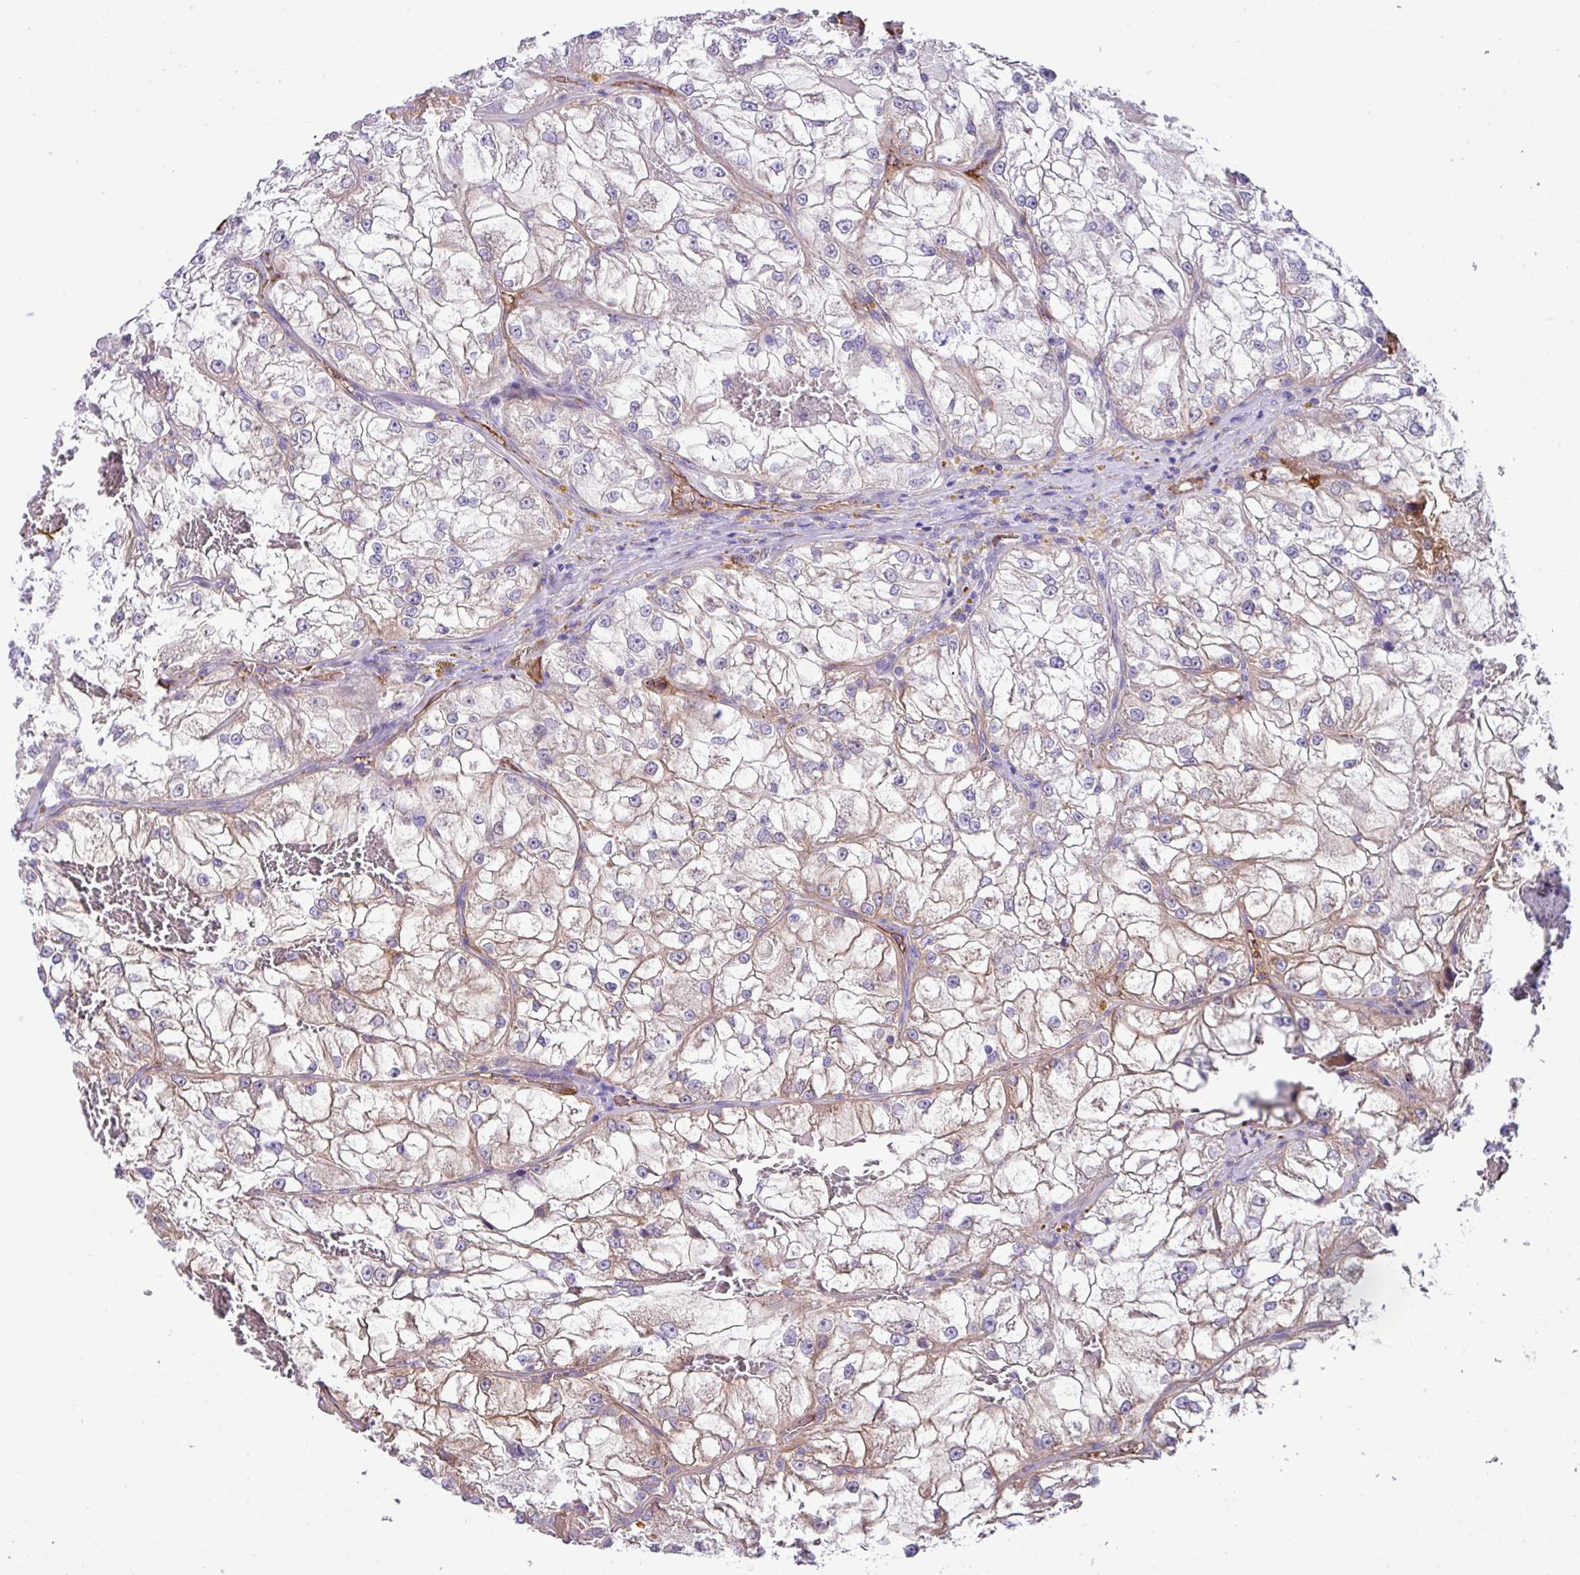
{"staining": {"intensity": "moderate", "quantity": "<25%", "location": "cytoplasmic/membranous"}, "tissue": "renal cancer", "cell_type": "Tumor cells", "image_type": "cancer", "snomed": [{"axis": "morphology", "description": "Adenocarcinoma, NOS"}, {"axis": "topography", "description": "Kidney"}], "caption": "Immunohistochemistry histopathology image of renal adenocarcinoma stained for a protein (brown), which demonstrates low levels of moderate cytoplasmic/membranous positivity in about <25% of tumor cells.", "gene": "DNAL1", "patient": {"sex": "female", "age": 72}}